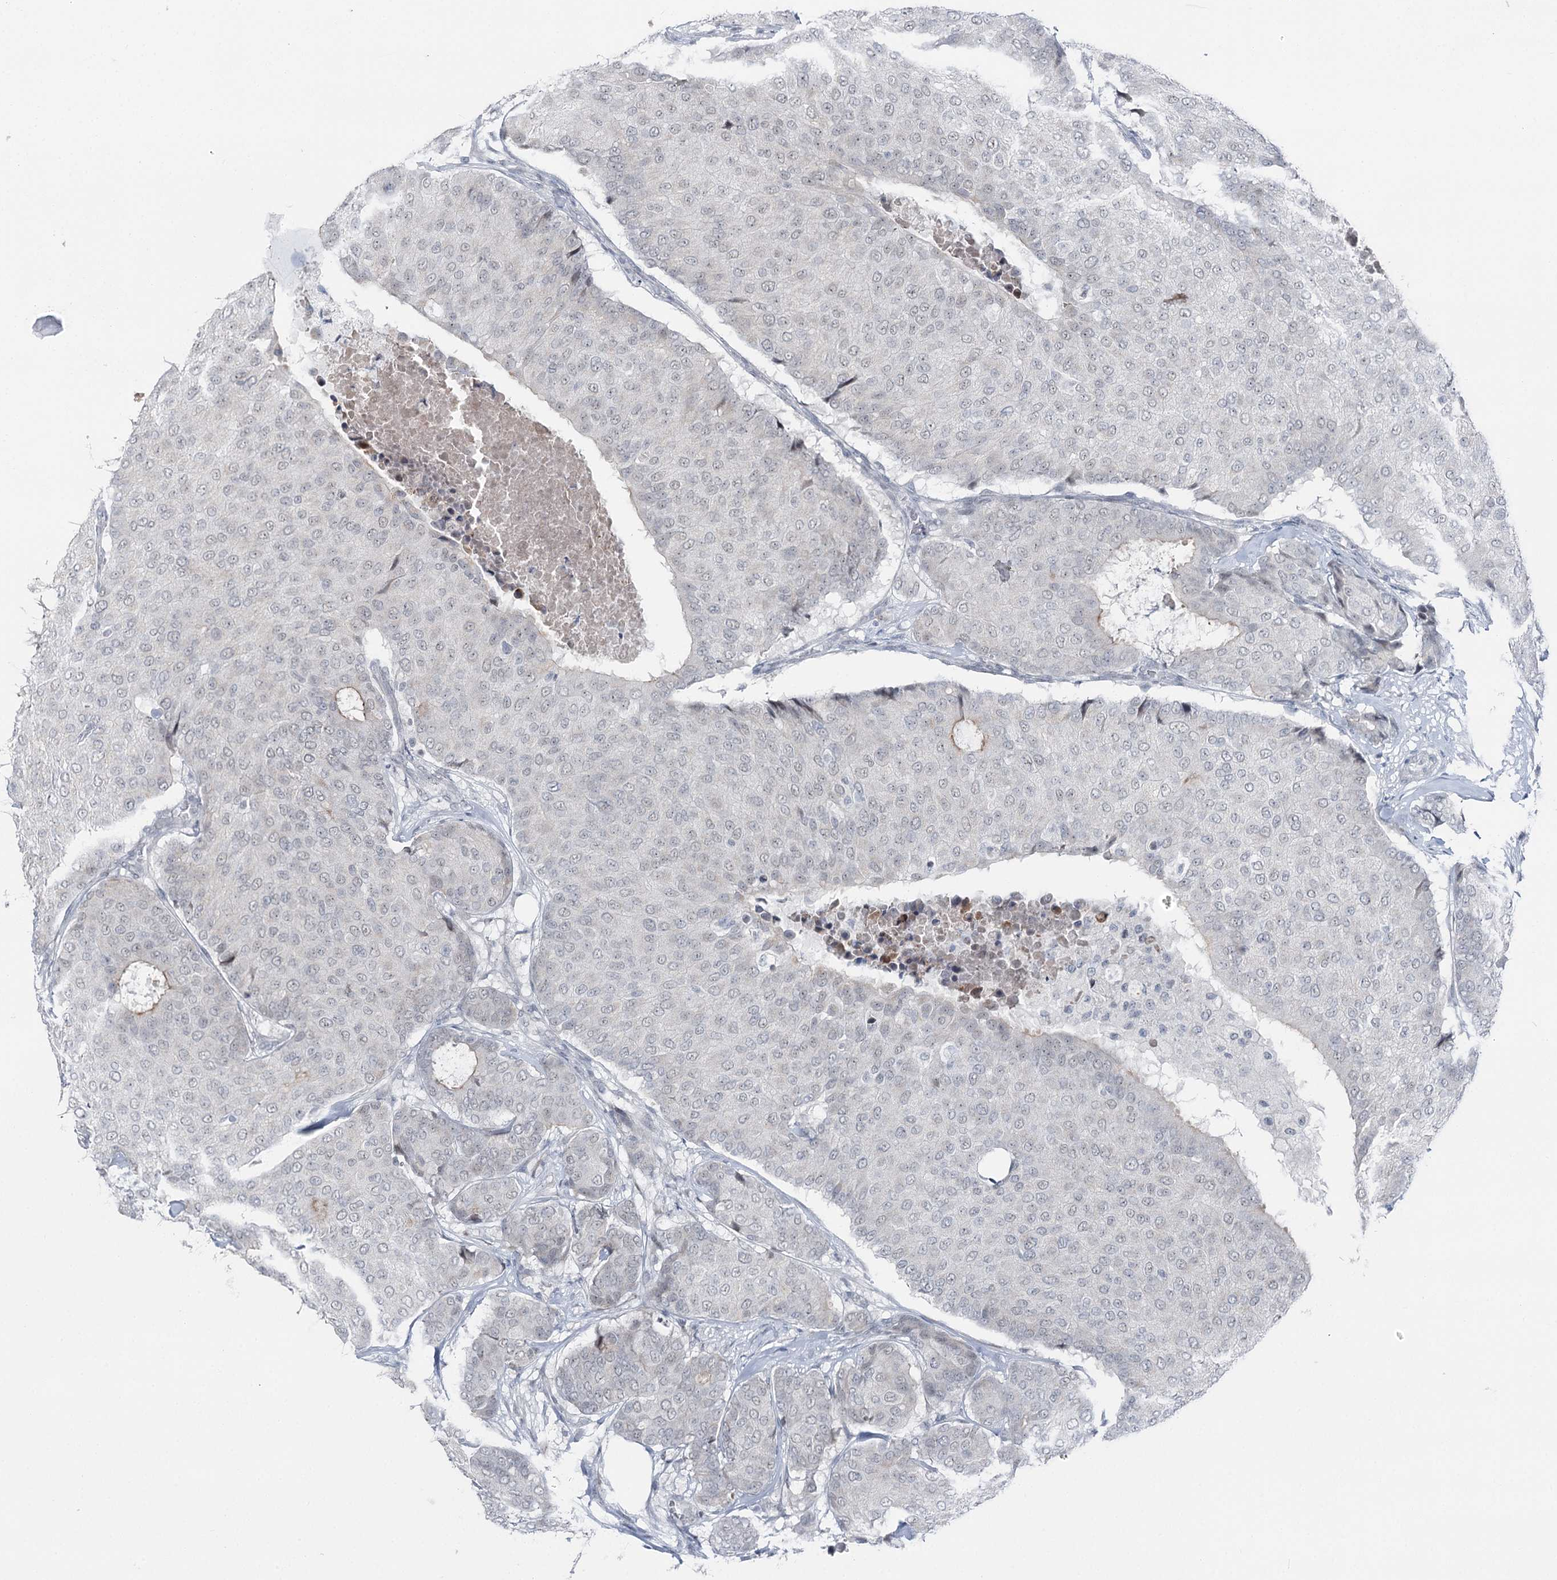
{"staining": {"intensity": "negative", "quantity": "none", "location": "none"}, "tissue": "breast cancer", "cell_type": "Tumor cells", "image_type": "cancer", "snomed": [{"axis": "morphology", "description": "Duct carcinoma"}, {"axis": "topography", "description": "Breast"}], "caption": "Photomicrograph shows no significant protein positivity in tumor cells of intraductal carcinoma (breast). (IHC, brightfield microscopy, high magnification).", "gene": "STEEP1", "patient": {"sex": "female", "age": 75}}